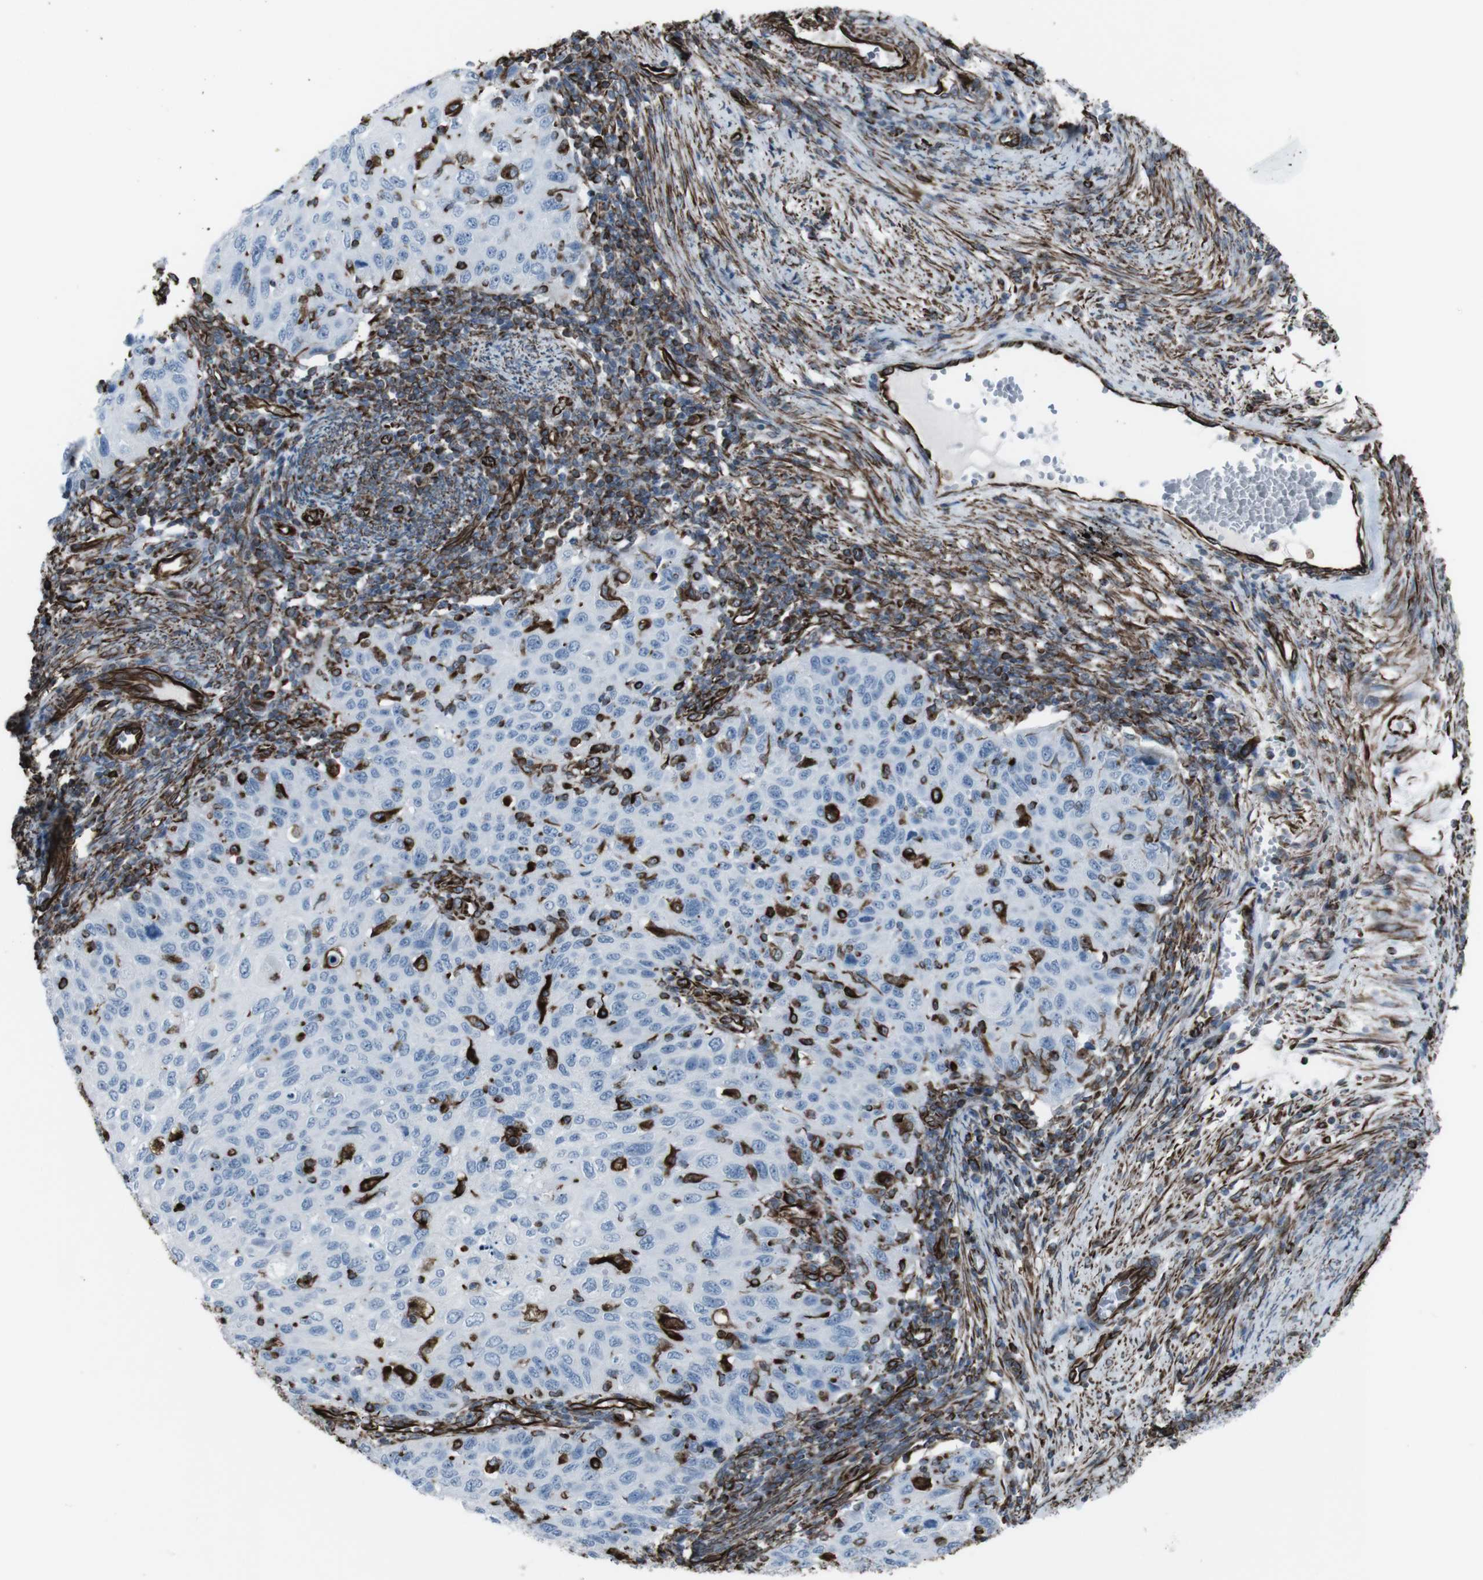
{"staining": {"intensity": "negative", "quantity": "none", "location": "none"}, "tissue": "cervical cancer", "cell_type": "Tumor cells", "image_type": "cancer", "snomed": [{"axis": "morphology", "description": "Squamous cell carcinoma, NOS"}, {"axis": "topography", "description": "Cervix"}], "caption": "An immunohistochemistry histopathology image of cervical cancer (squamous cell carcinoma) is shown. There is no staining in tumor cells of cervical cancer (squamous cell carcinoma).", "gene": "ZDHHC6", "patient": {"sex": "female", "age": 70}}